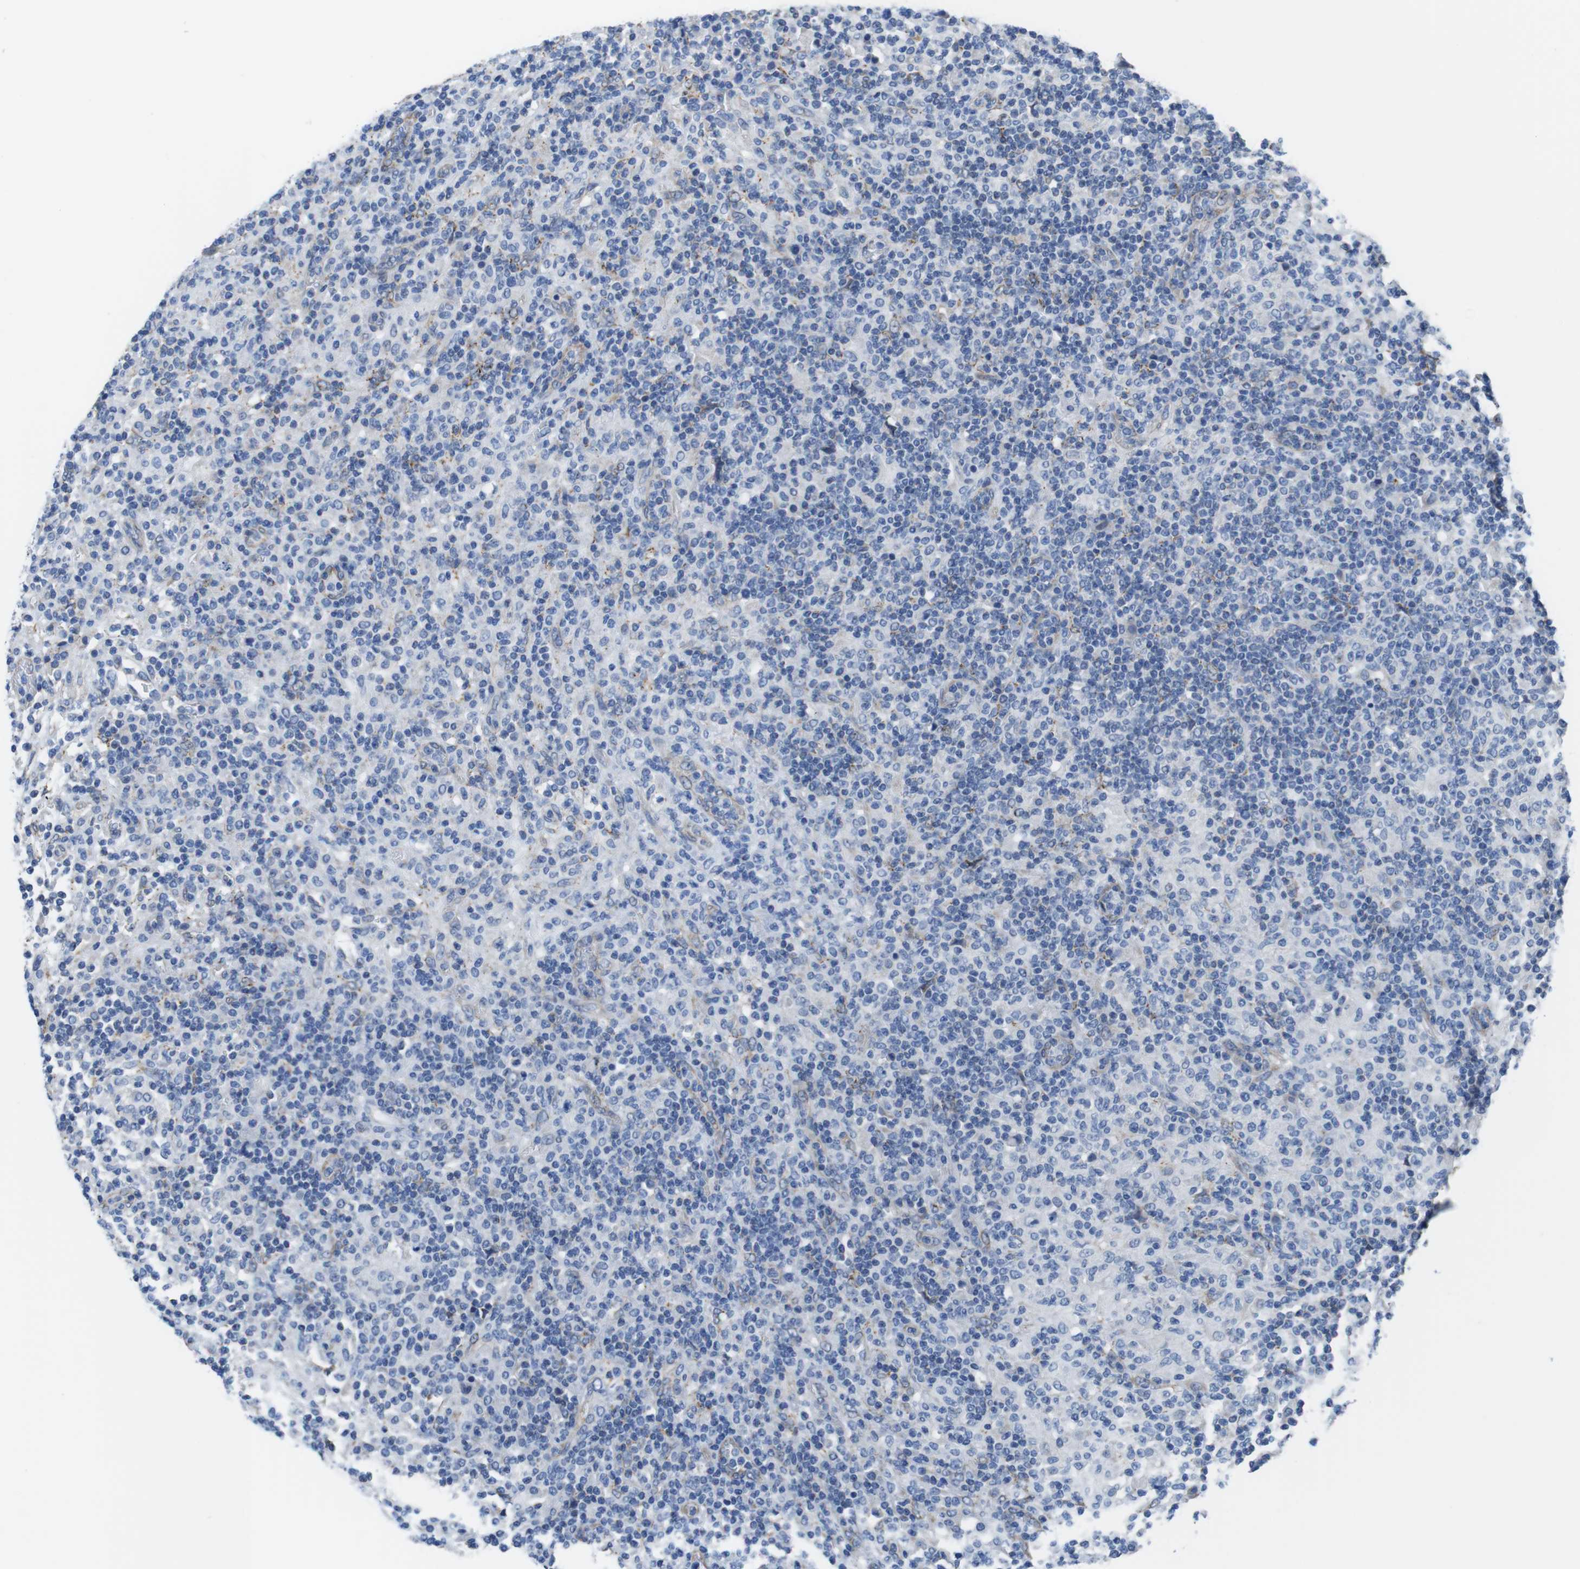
{"staining": {"intensity": "negative", "quantity": "none", "location": "none"}, "tissue": "lymphoma", "cell_type": "Tumor cells", "image_type": "cancer", "snomed": [{"axis": "morphology", "description": "Hodgkin's disease, NOS"}, {"axis": "topography", "description": "Lymph node"}], "caption": "This is an immunohistochemistry image of human Hodgkin's disease. There is no positivity in tumor cells.", "gene": "CDH8", "patient": {"sex": "male", "age": 70}}